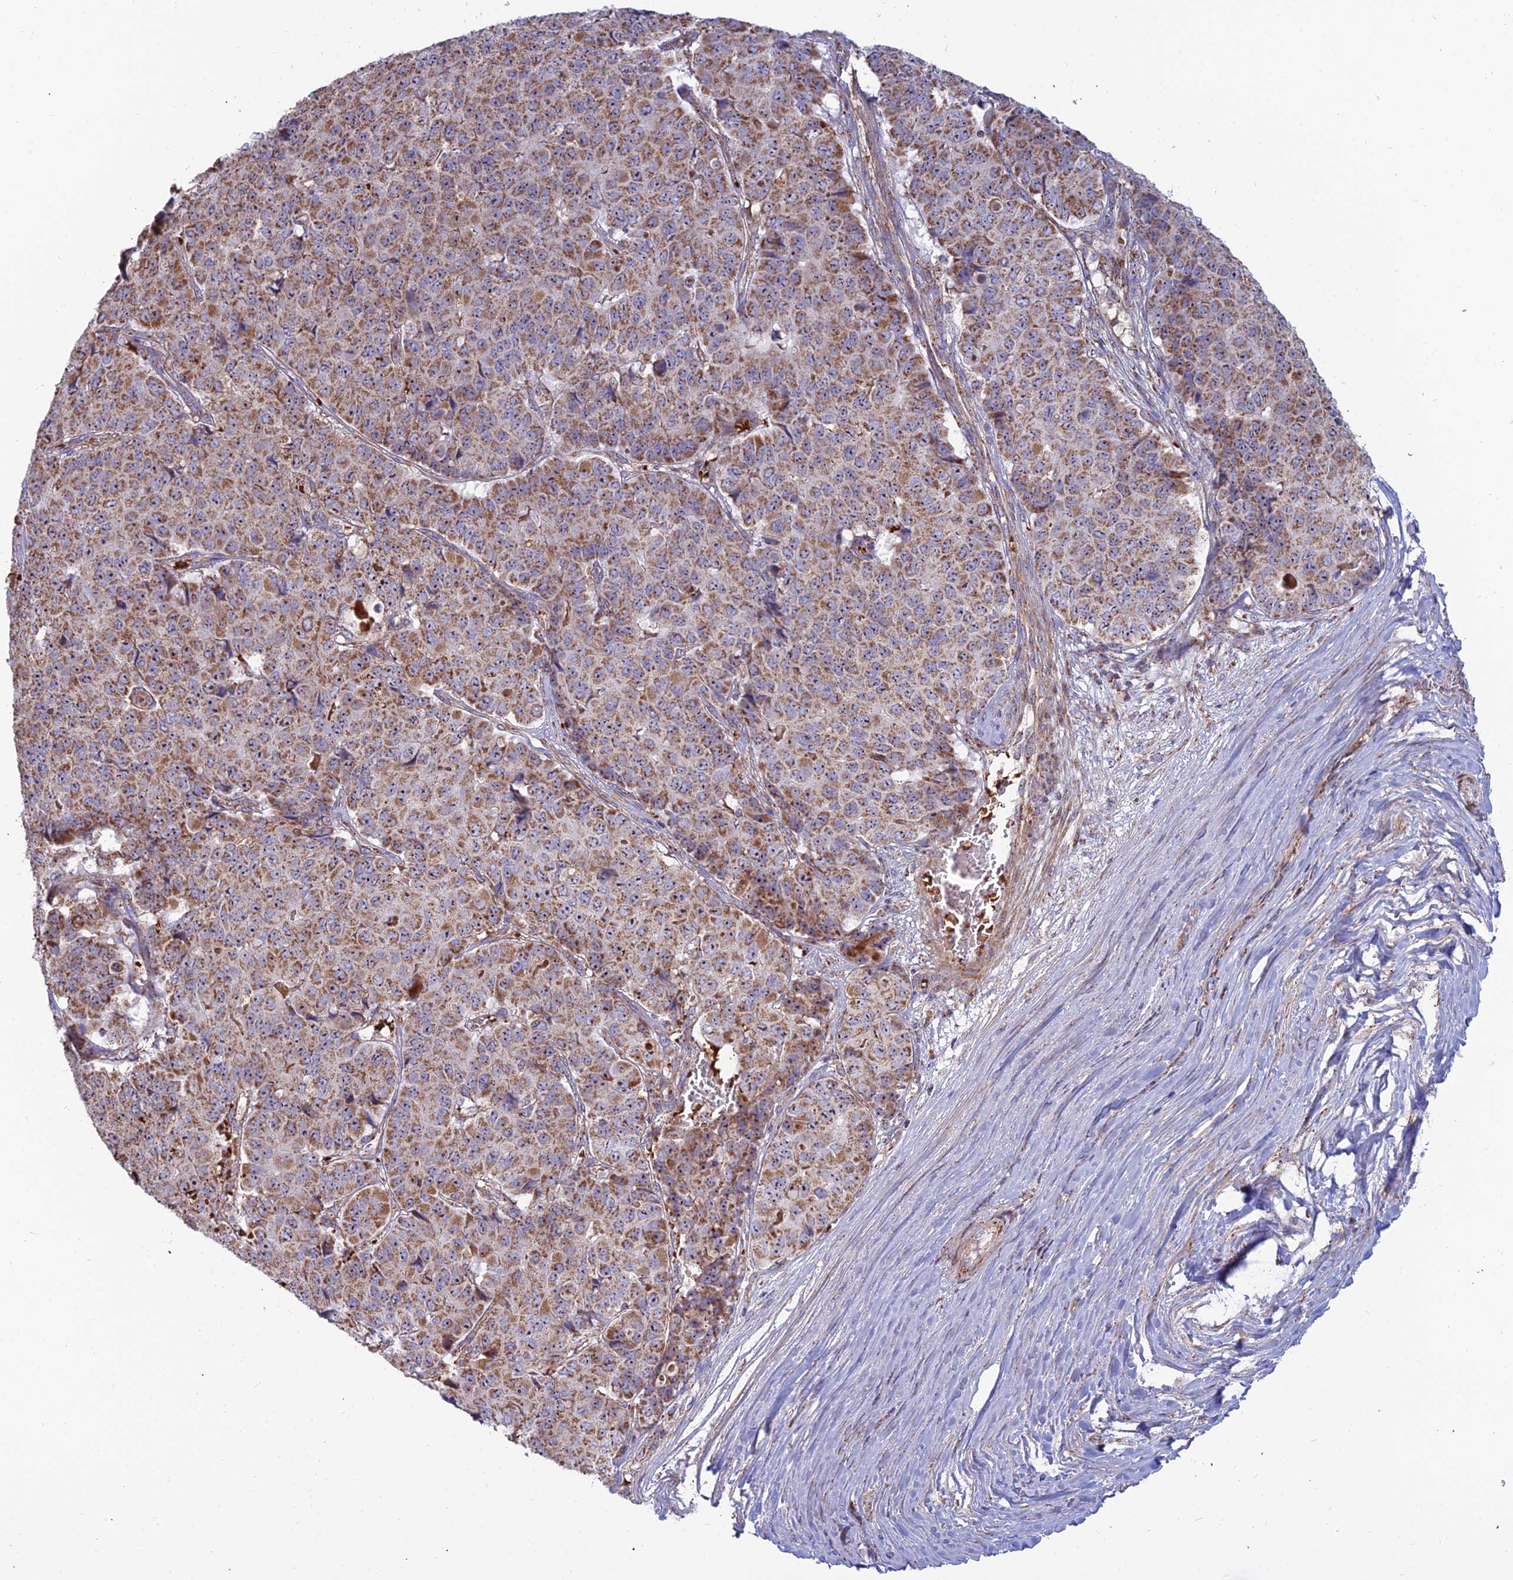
{"staining": {"intensity": "strong", "quantity": ">75%", "location": "cytoplasmic/membranous"}, "tissue": "pancreatic cancer", "cell_type": "Tumor cells", "image_type": "cancer", "snomed": [{"axis": "morphology", "description": "Adenocarcinoma, NOS"}, {"axis": "topography", "description": "Pancreas"}], "caption": "Approximately >75% of tumor cells in human pancreatic adenocarcinoma show strong cytoplasmic/membranous protein expression as visualized by brown immunohistochemical staining.", "gene": "SLC35F4", "patient": {"sex": "male", "age": 50}}